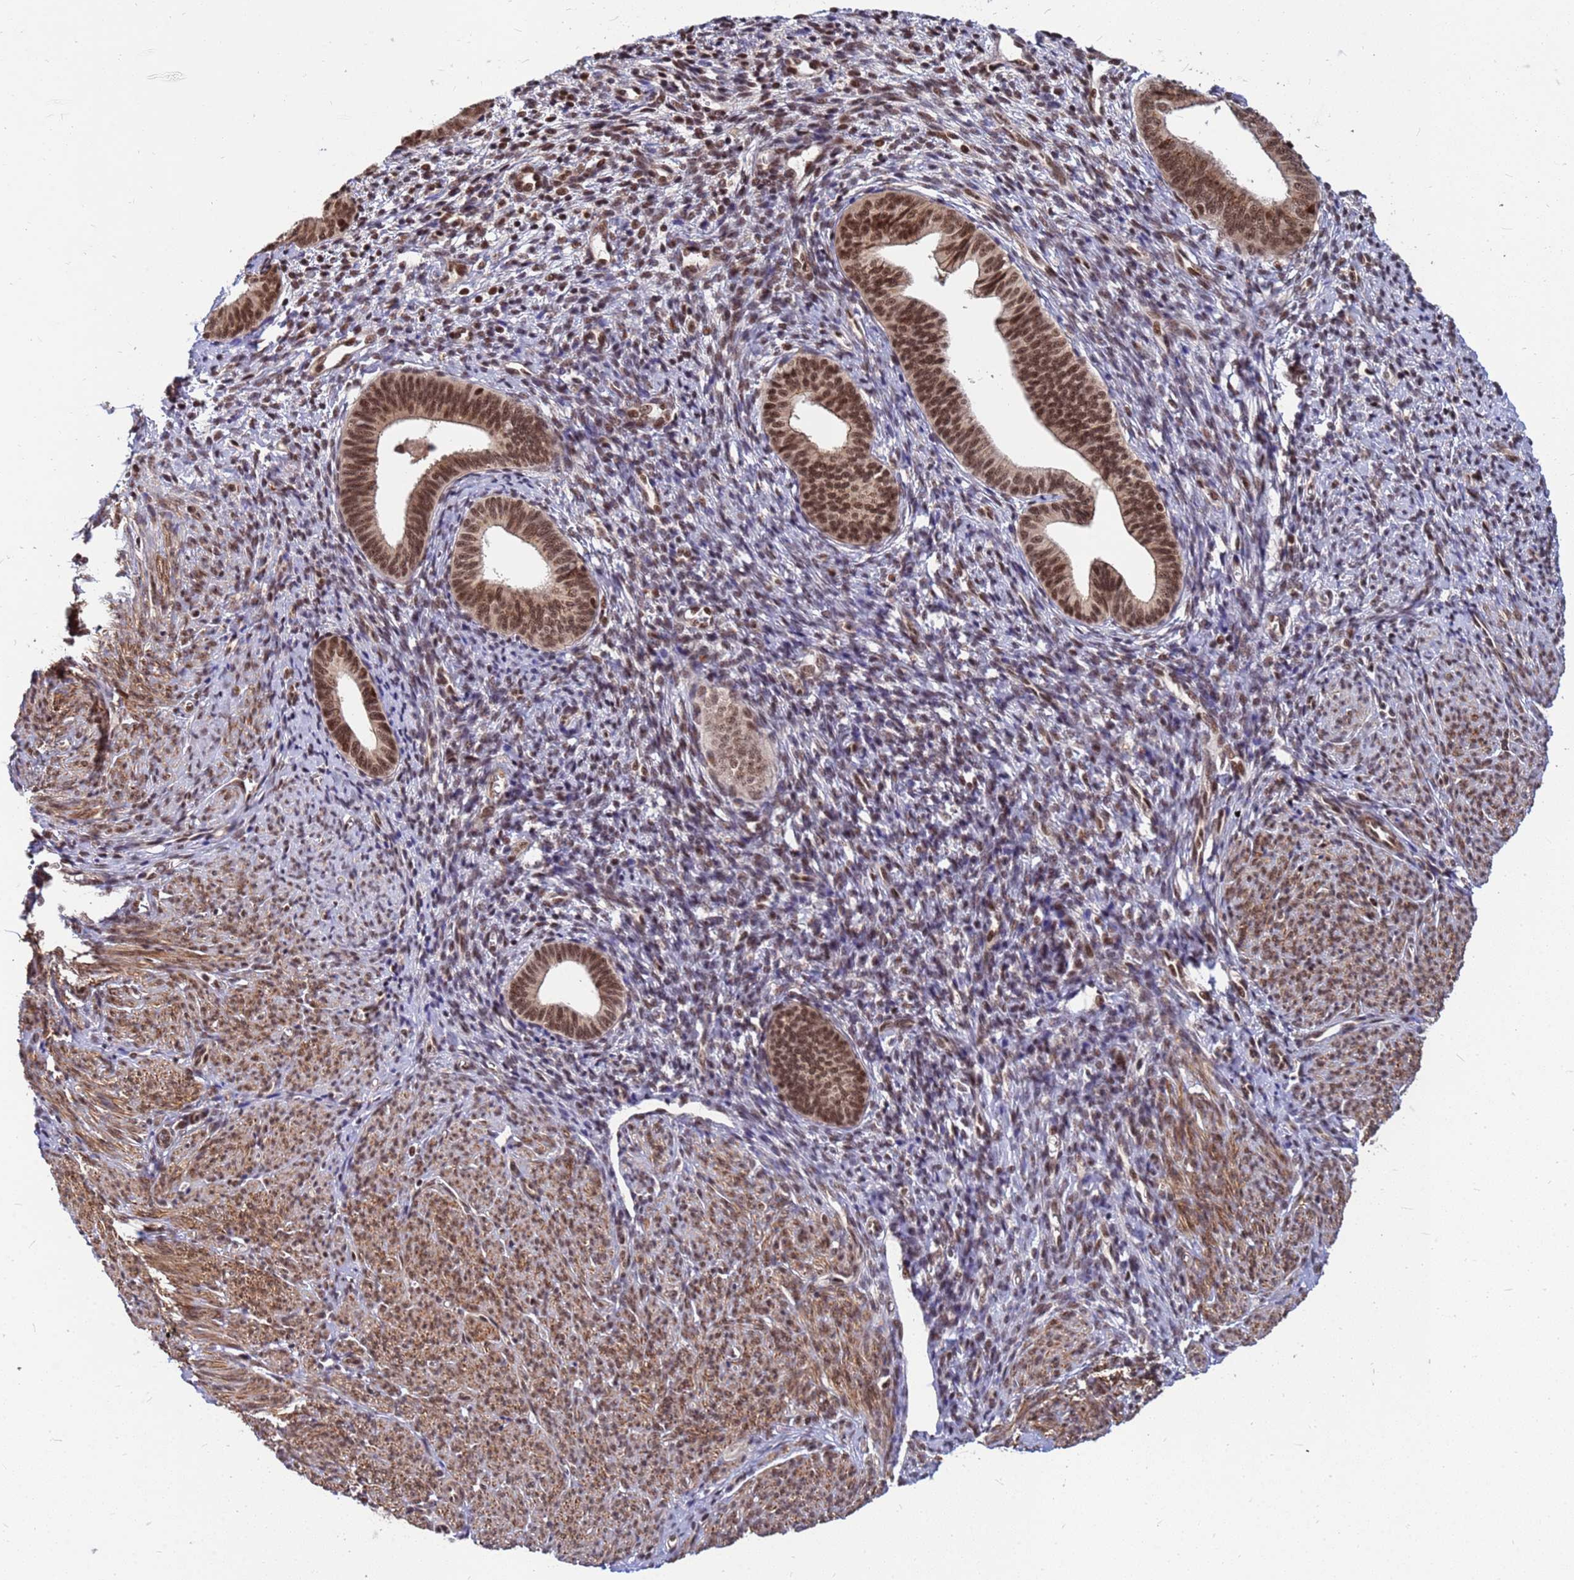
{"staining": {"intensity": "moderate", "quantity": ">75%", "location": "cytoplasmic/membranous,nuclear"}, "tissue": "endometrial cancer", "cell_type": "Tumor cells", "image_type": "cancer", "snomed": [{"axis": "morphology", "description": "Adenocarcinoma, NOS"}, {"axis": "topography", "description": "Endometrium"}], "caption": "Adenocarcinoma (endometrial) stained for a protein (brown) shows moderate cytoplasmic/membranous and nuclear positive positivity in about >75% of tumor cells.", "gene": "NCBP2", "patient": {"sex": "female", "age": 79}}